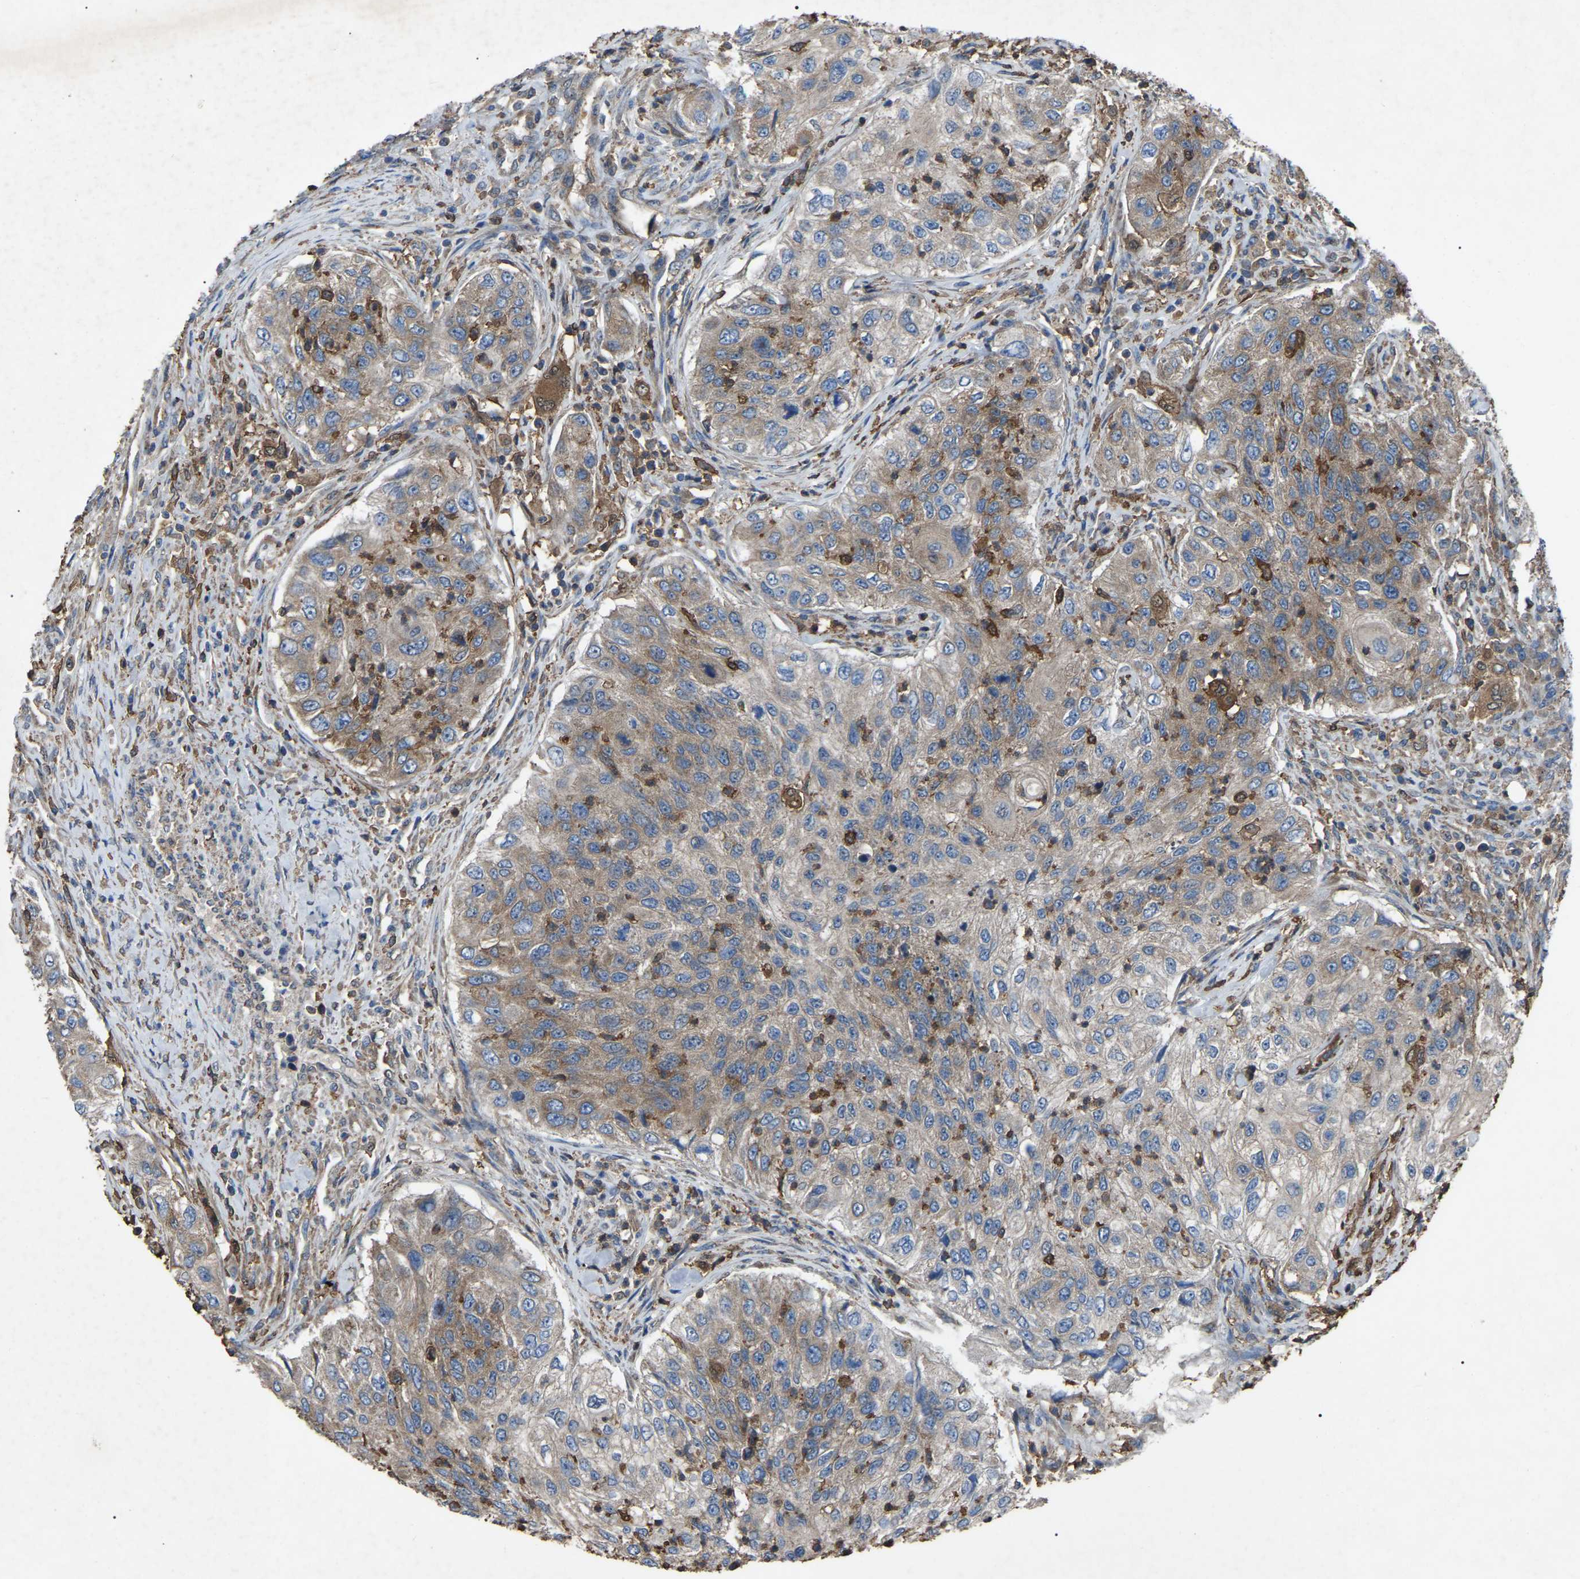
{"staining": {"intensity": "moderate", "quantity": ">75%", "location": "cytoplasmic/membranous"}, "tissue": "urothelial cancer", "cell_type": "Tumor cells", "image_type": "cancer", "snomed": [{"axis": "morphology", "description": "Urothelial carcinoma, High grade"}, {"axis": "topography", "description": "Urinary bladder"}], "caption": "High-grade urothelial carcinoma stained for a protein reveals moderate cytoplasmic/membranous positivity in tumor cells. (Brightfield microscopy of DAB IHC at high magnification).", "gene": "AIMP1", "patient": {"sex": "female", "age": 60}}